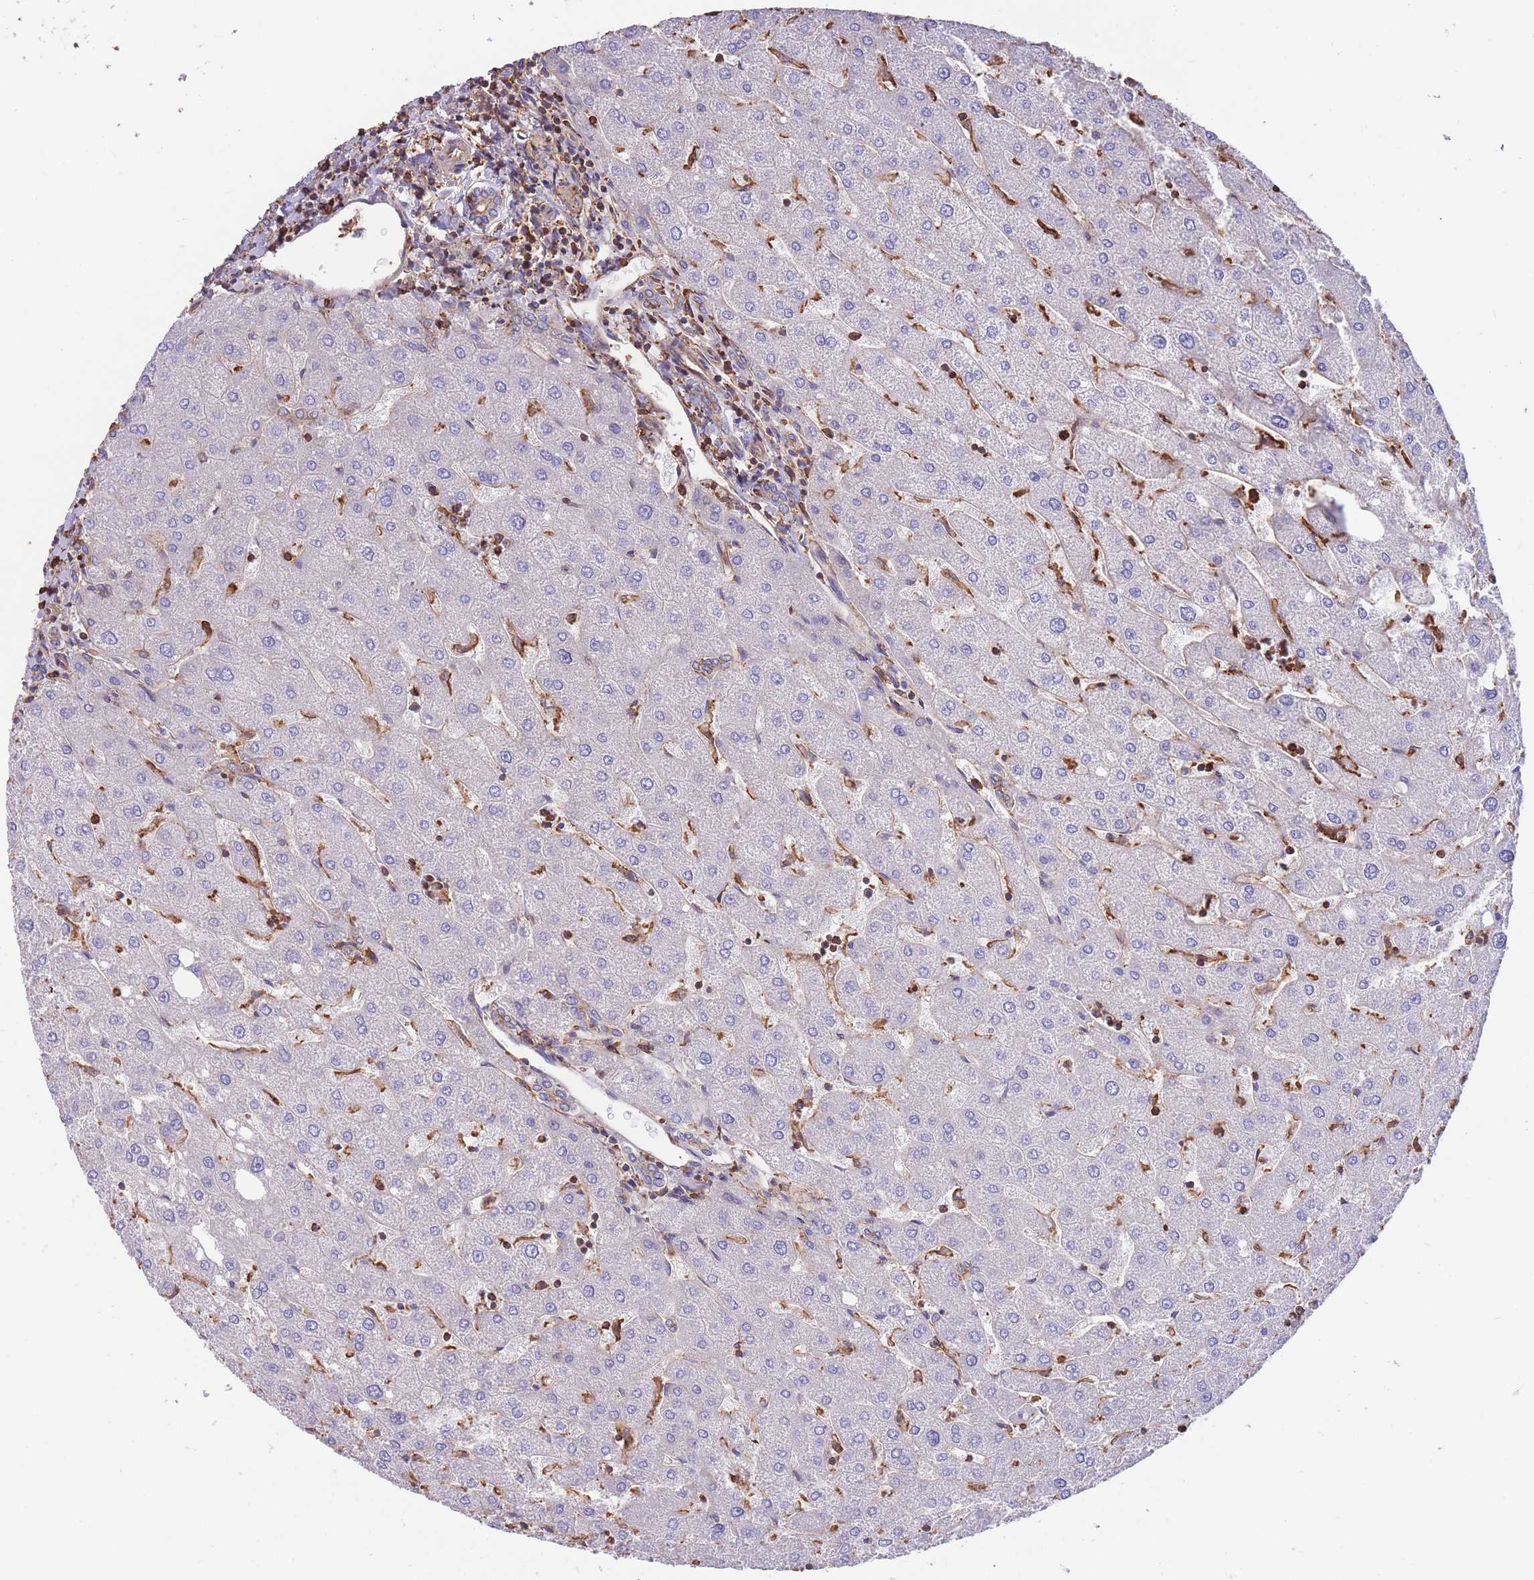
{"staining": {"intensity": "weak", "quantity": "25%-75%", "location": "cytoplasmic/membranous"}, "tissue": "liver", "cell_type": "Cholangiocytes", "image_type": "normal", "snomed": [{"axis": "morphology", "description": "Normal tissue, NOS"}, {"axis": "topography", "description": "Liver"}], "caption": "High-magnification brightfield microscopy of normal liver stained with DAB (3,3'-diaminobenzidine) (brown) and counterstained with hematoxylin (blue). cholangiocytes exhibit weak cytoplasmic/membranous staining is present in about25%-75% of cells. (DAB (3,3'-diaminobenzidine) IHC with brightfield microscopy, high magnification).", "gene": "LRRN4CL", "patient": {"sex": "male", "age": 67}}